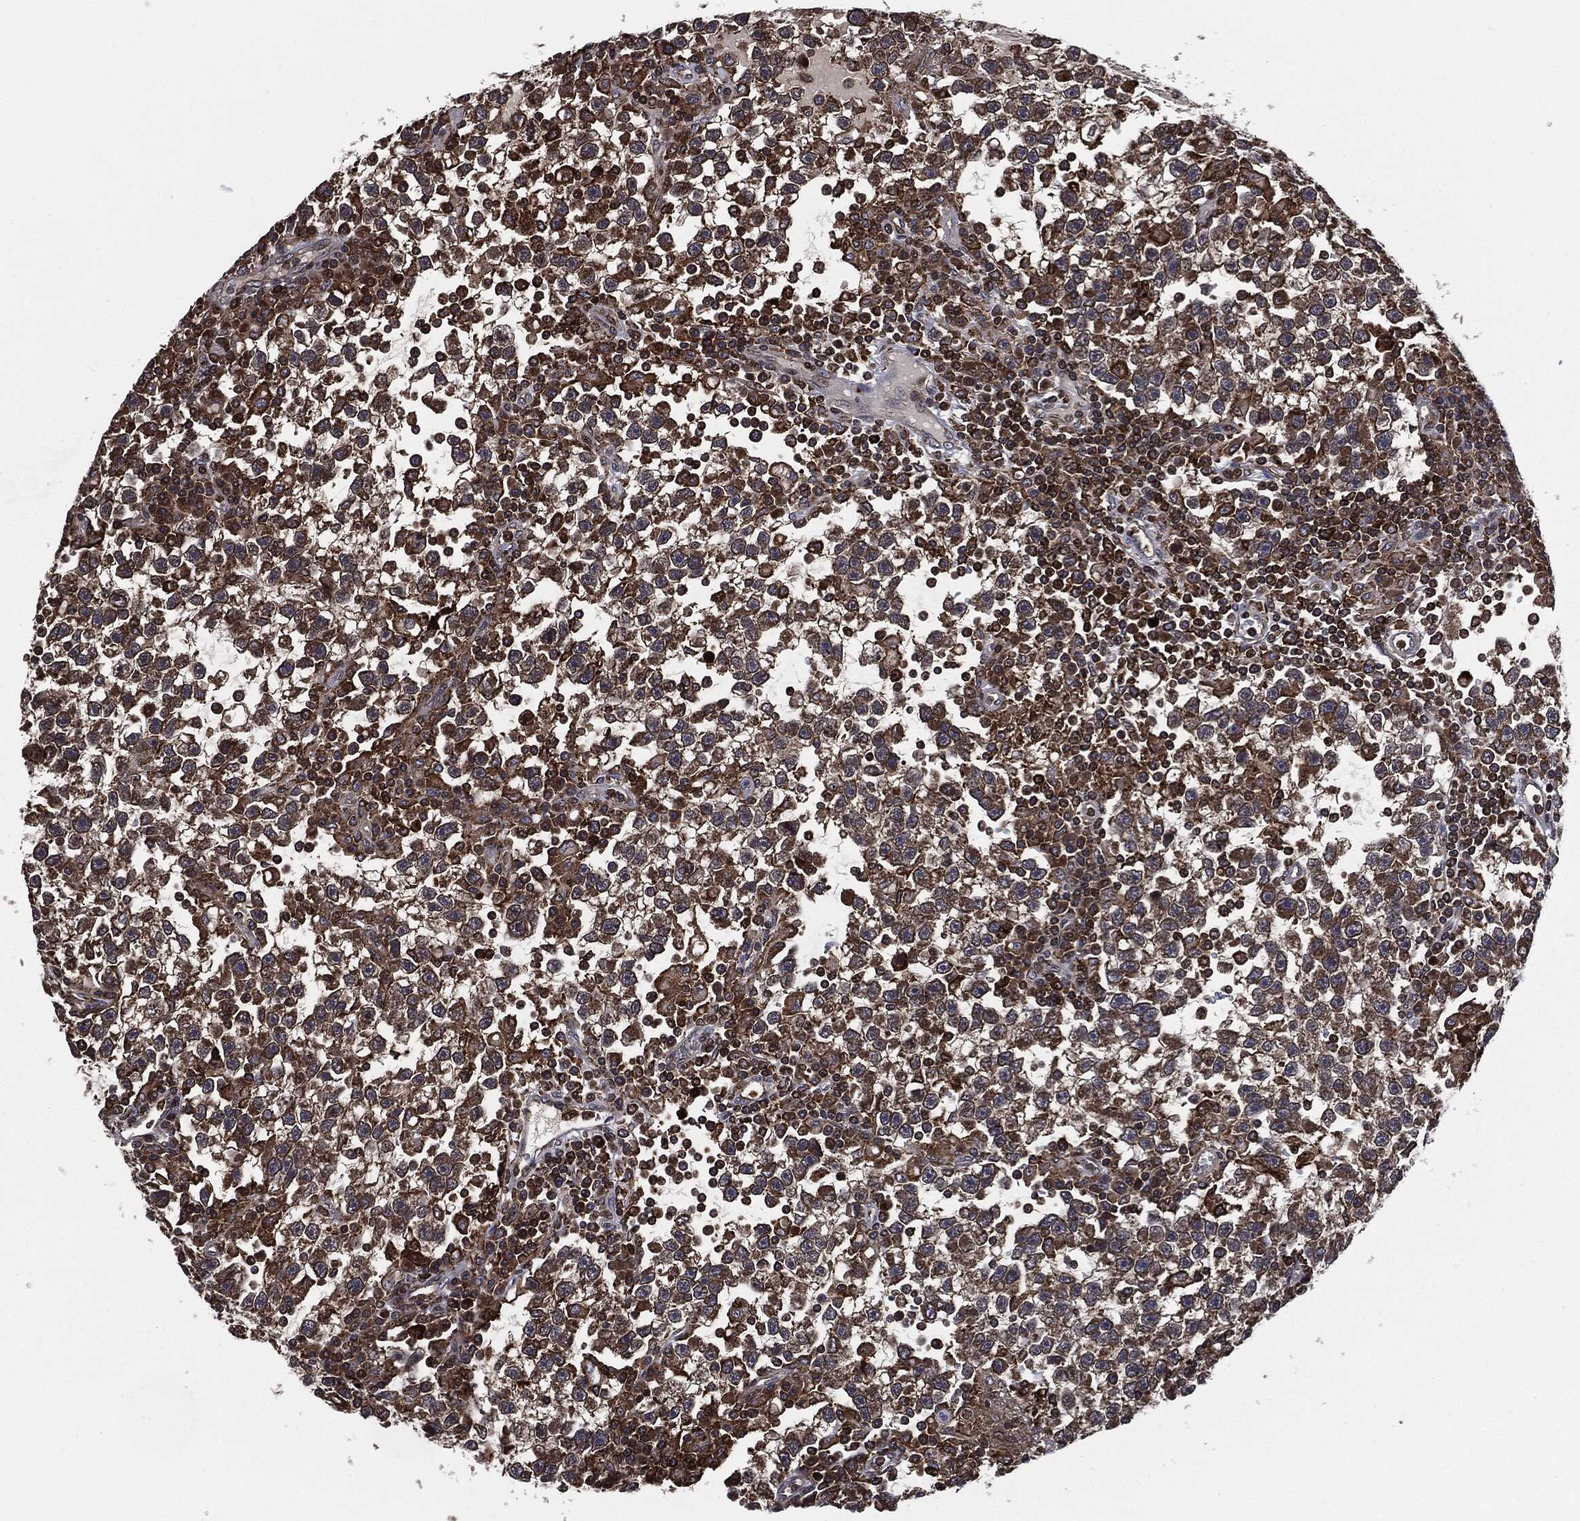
{"staining": {"intensity": "strong", "quantity": "25%-75%", "location": "cytoplasmic/membranous"}, "tissue": "testis cancer", "cell_type": "Tumor cells", "image_type": "cancer", "snomed": [{"axis": "morphology", "description": "Seminoma, NOS"}, {"axis": "topography", "description": "Testis"}], "caption": "A brown stain highlights strong cytoplasmic/membranous positivity of a protein in testis cancer (seminoma) tumor cells.", "gene": "UBR1", "patient": {"sex": "male", "age": 47}}